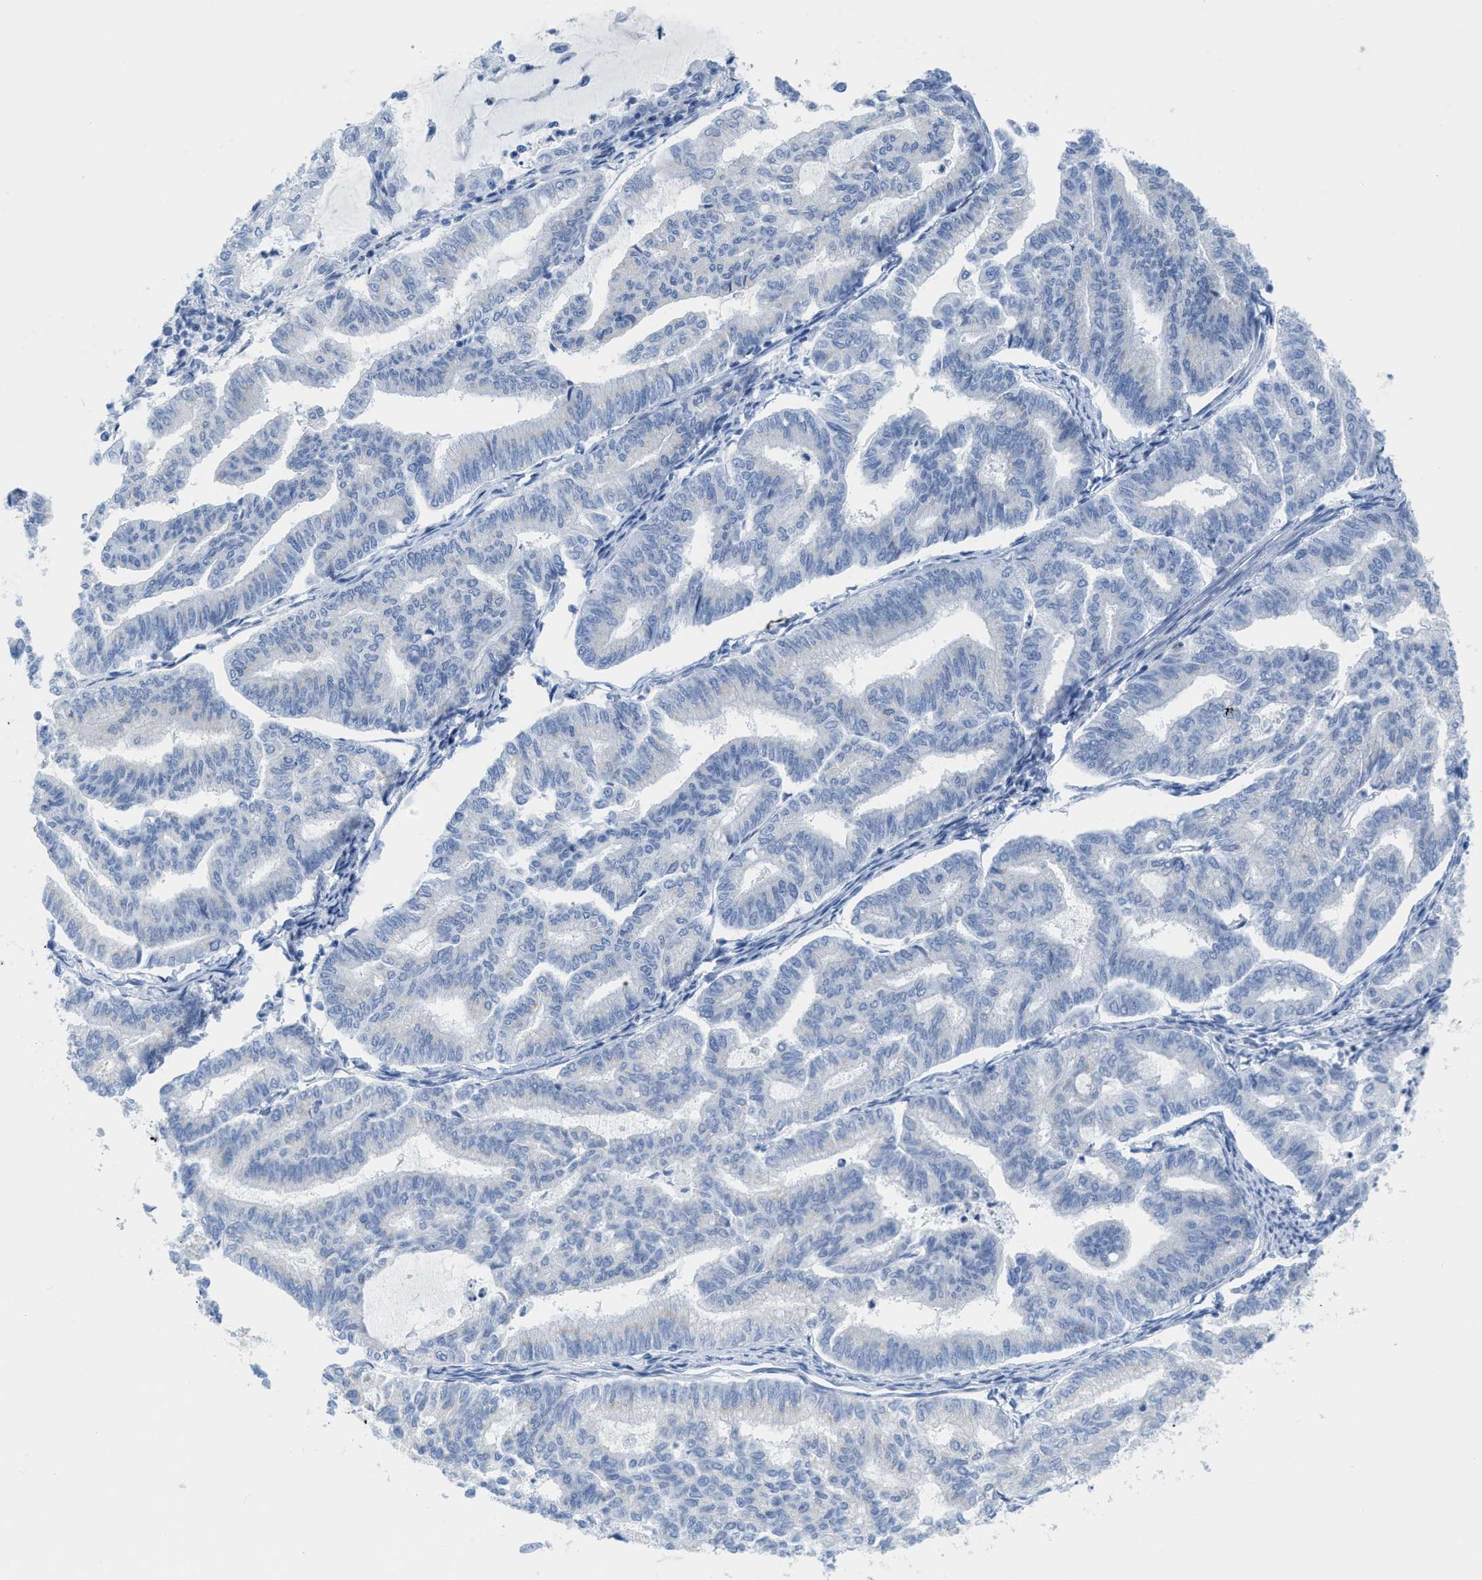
{"staining": {"intensity": "negative", "quantity": "none", "location": "none"}, "tissue": "endometrial cancer", "cell_type": "Tumor cells", "image_type": "cancer", "snomed": [{"axis": "morphology", "description": "Adenocarcinoma, NOS"}, {"axis": "topography", "description": "Endometrium"}], "caption": "DAB (3,3'-diaminobenzidine) immunohistochemical staining of human adenocarcinoma (endometrial) shows no significant positivity in tumor cells. Nuclei are stained in blue.", "gene": "TUB", "patient": {"sex": "female", "age": 79}}